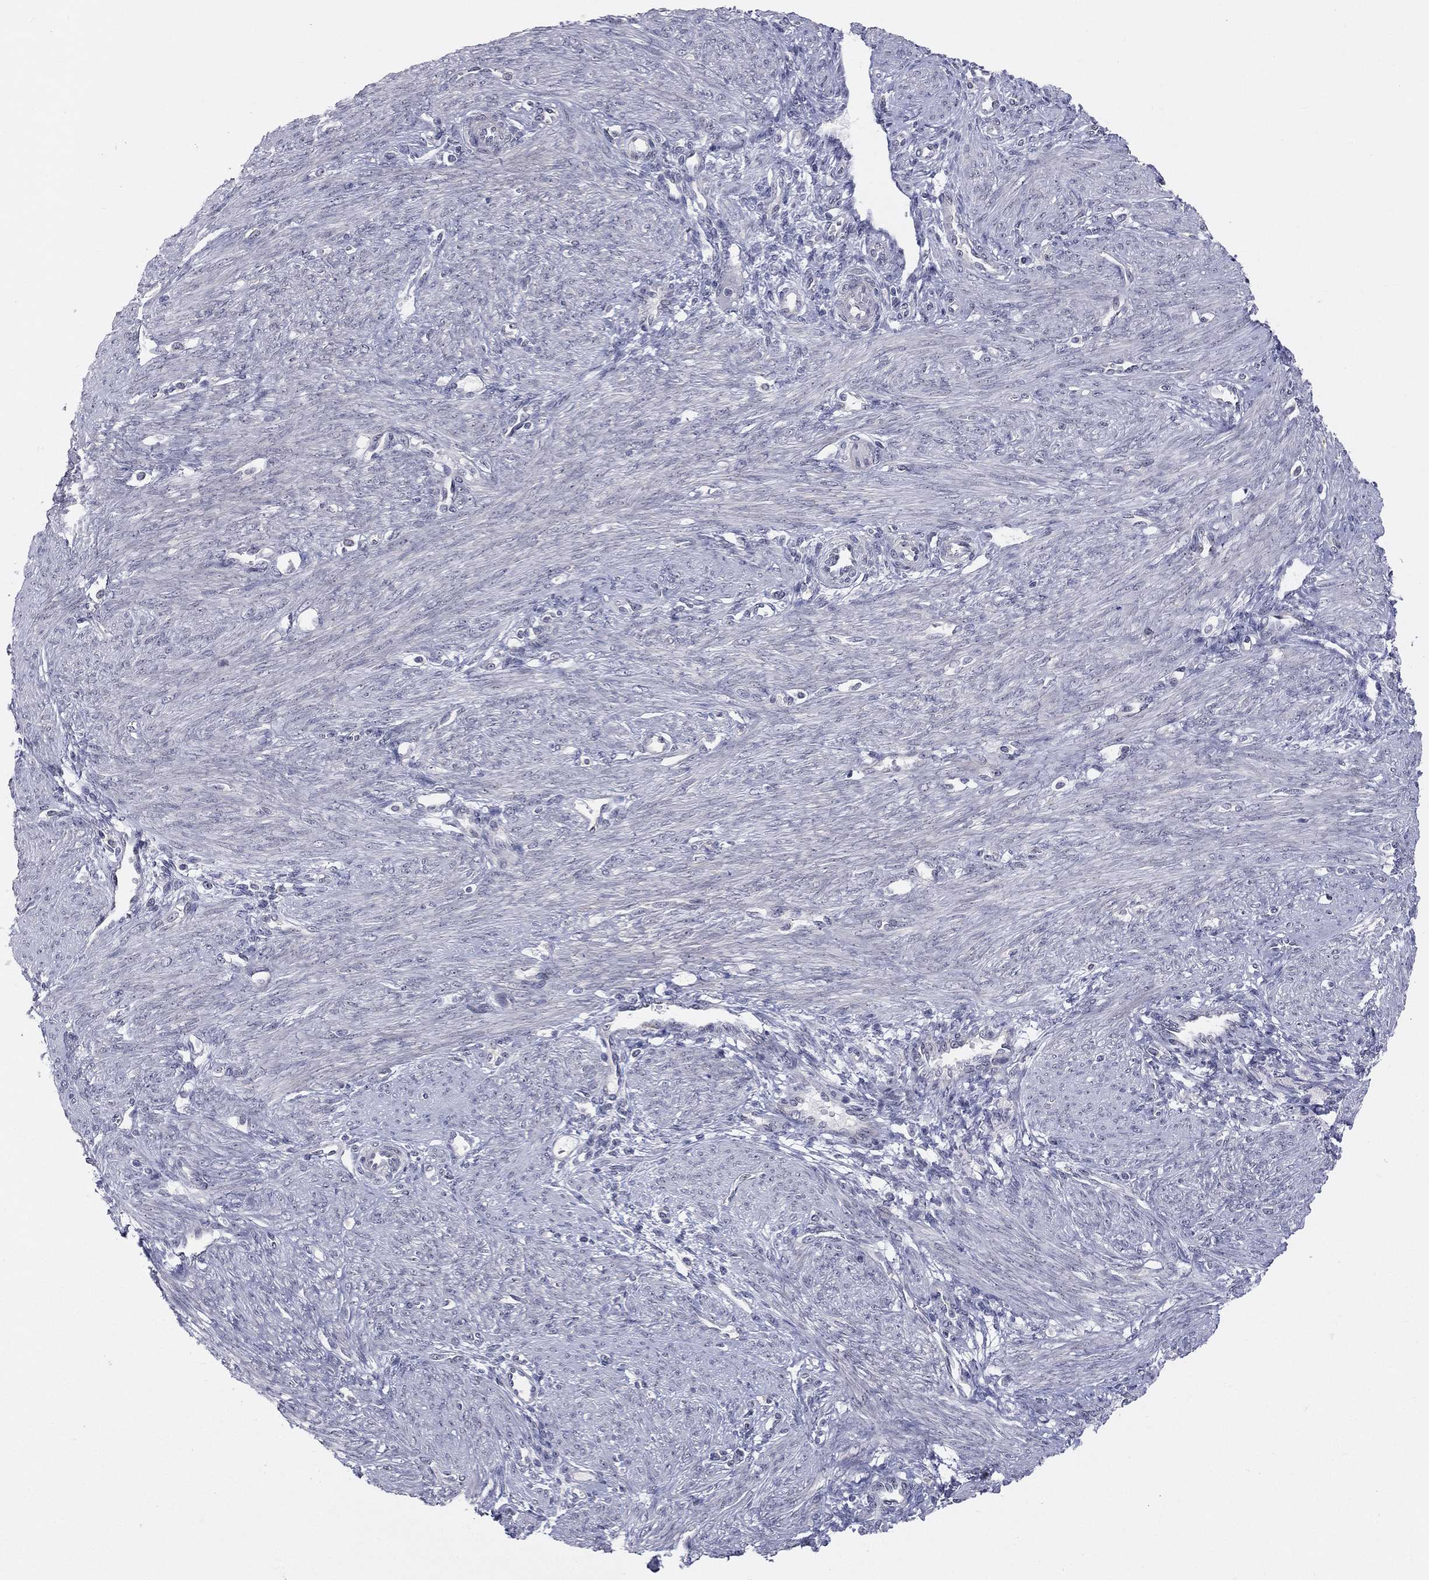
{"staining": {"intensity": "negative", "quantity": "none", "location": "none"}, "tissue": "endometrium", "cell_type": "Cells in endometrial stroma", "image_type": "normal", "snomed": [{"axis": "morphology", "description": "Normal tissue, NOS"}, {"axis": "topography", "description": "Endometrium"}], "caption": "A photomicrograph of endometrium stained for a protein displays no brown staining in cells in endometrial stroma.", "gene": "CD22", "patient": {"sex": "female", "age": 39}}